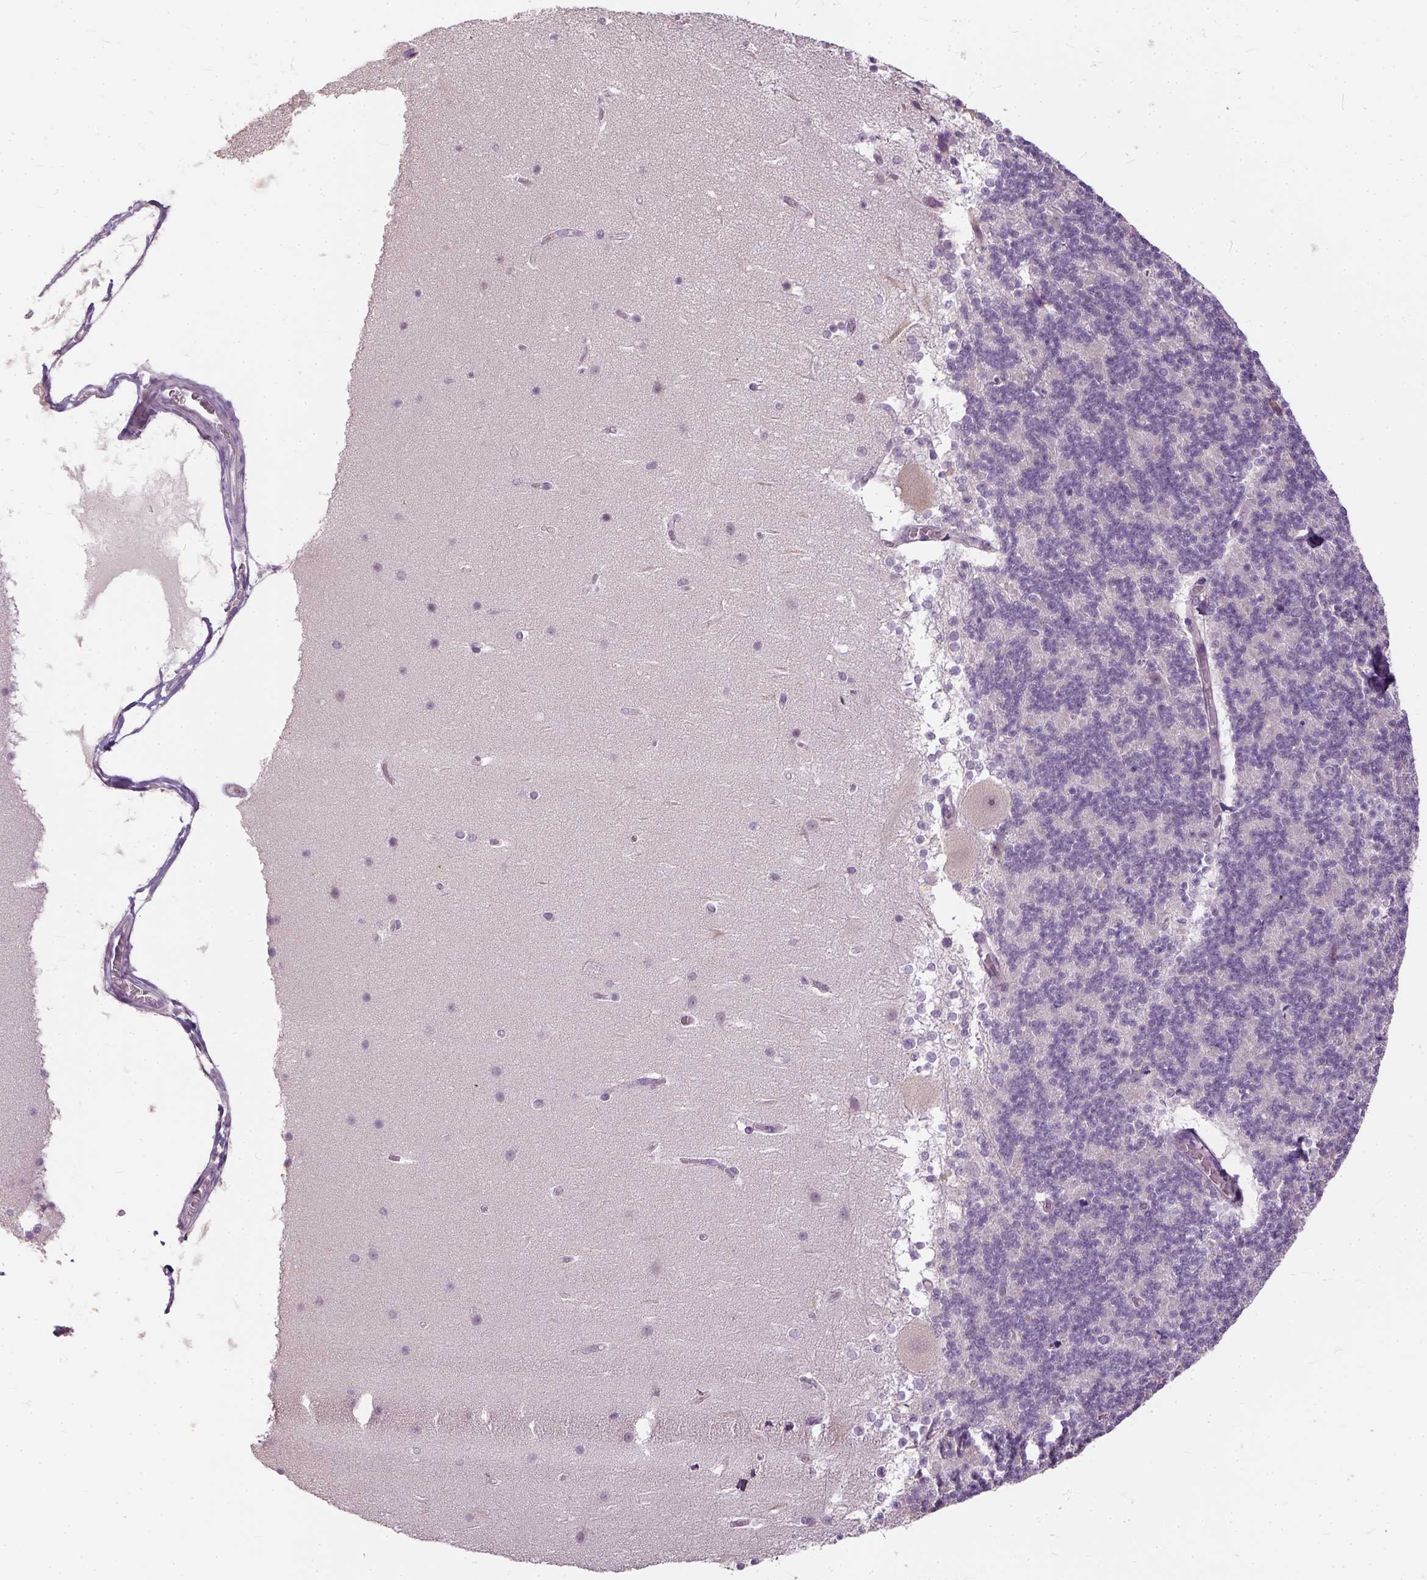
{"staining": {"intensity": "negative", "quantity": "none", "location": "none"}, "tissue": "cerebellum", "cell_type": "Cells in granular layer", "image_type": "normal", "snomed": [{"axis": "morphology", "description": "Normal tissue, NOS"}, {"axis": "topography", "description": "Cerebellum"}], "caption": "A high-resolution image shows IHC staining of benign cerebellum, which exhibits no significant positivity in cells in granular layer.", "gene": "ANO2", "patient": {"sex": "female", "age": 19}}